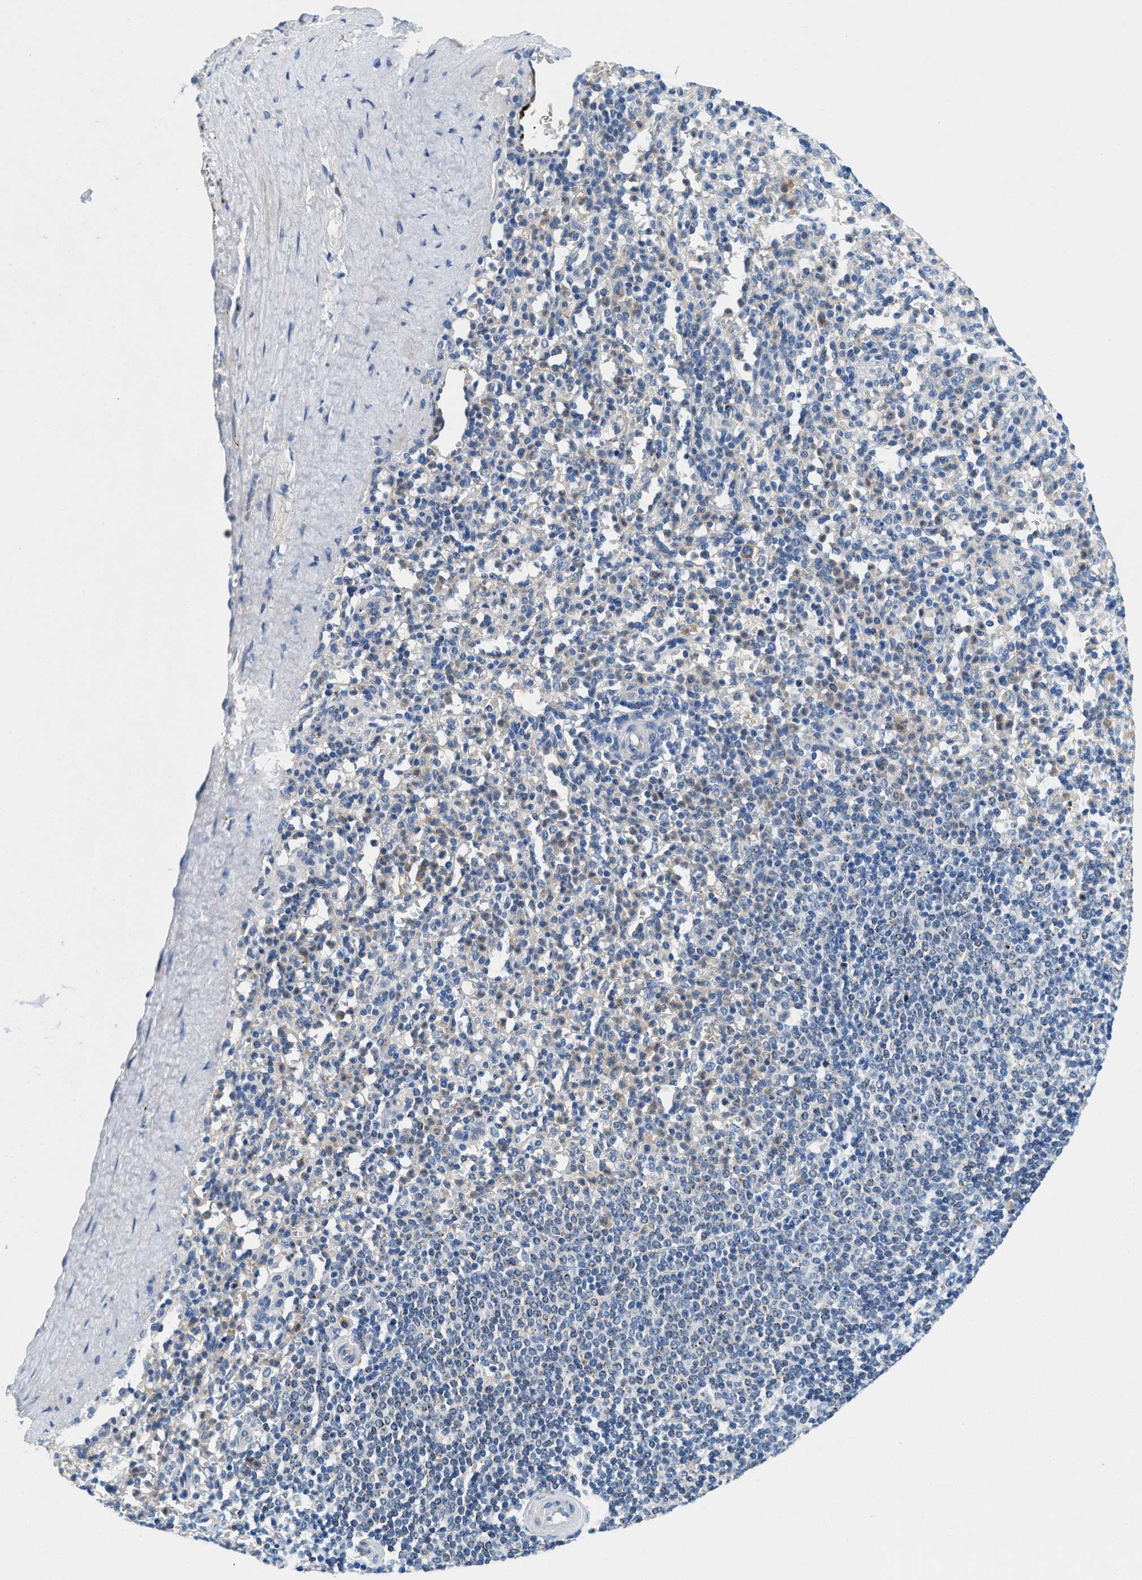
{"staining": {"intensity": "weak", "quantity": "<25%", "location": "cytoplasmic/membranous"}, "tissue": "spleen", "cell_type": "Cells in red pulp", "image_type": "normal", "snomed": [{"axis": "morphology", "description": "Normal tissue, NOS"}, {"axis": "topography", "description": "Spleen"}], "caption": "Cells in red pulp show no significant expression in normal spleen. (Brightfield microscopy of DAB IHC at high magnification).", "gene": "TSPAN3", "patient": {"sex": "male", "age": 36}}